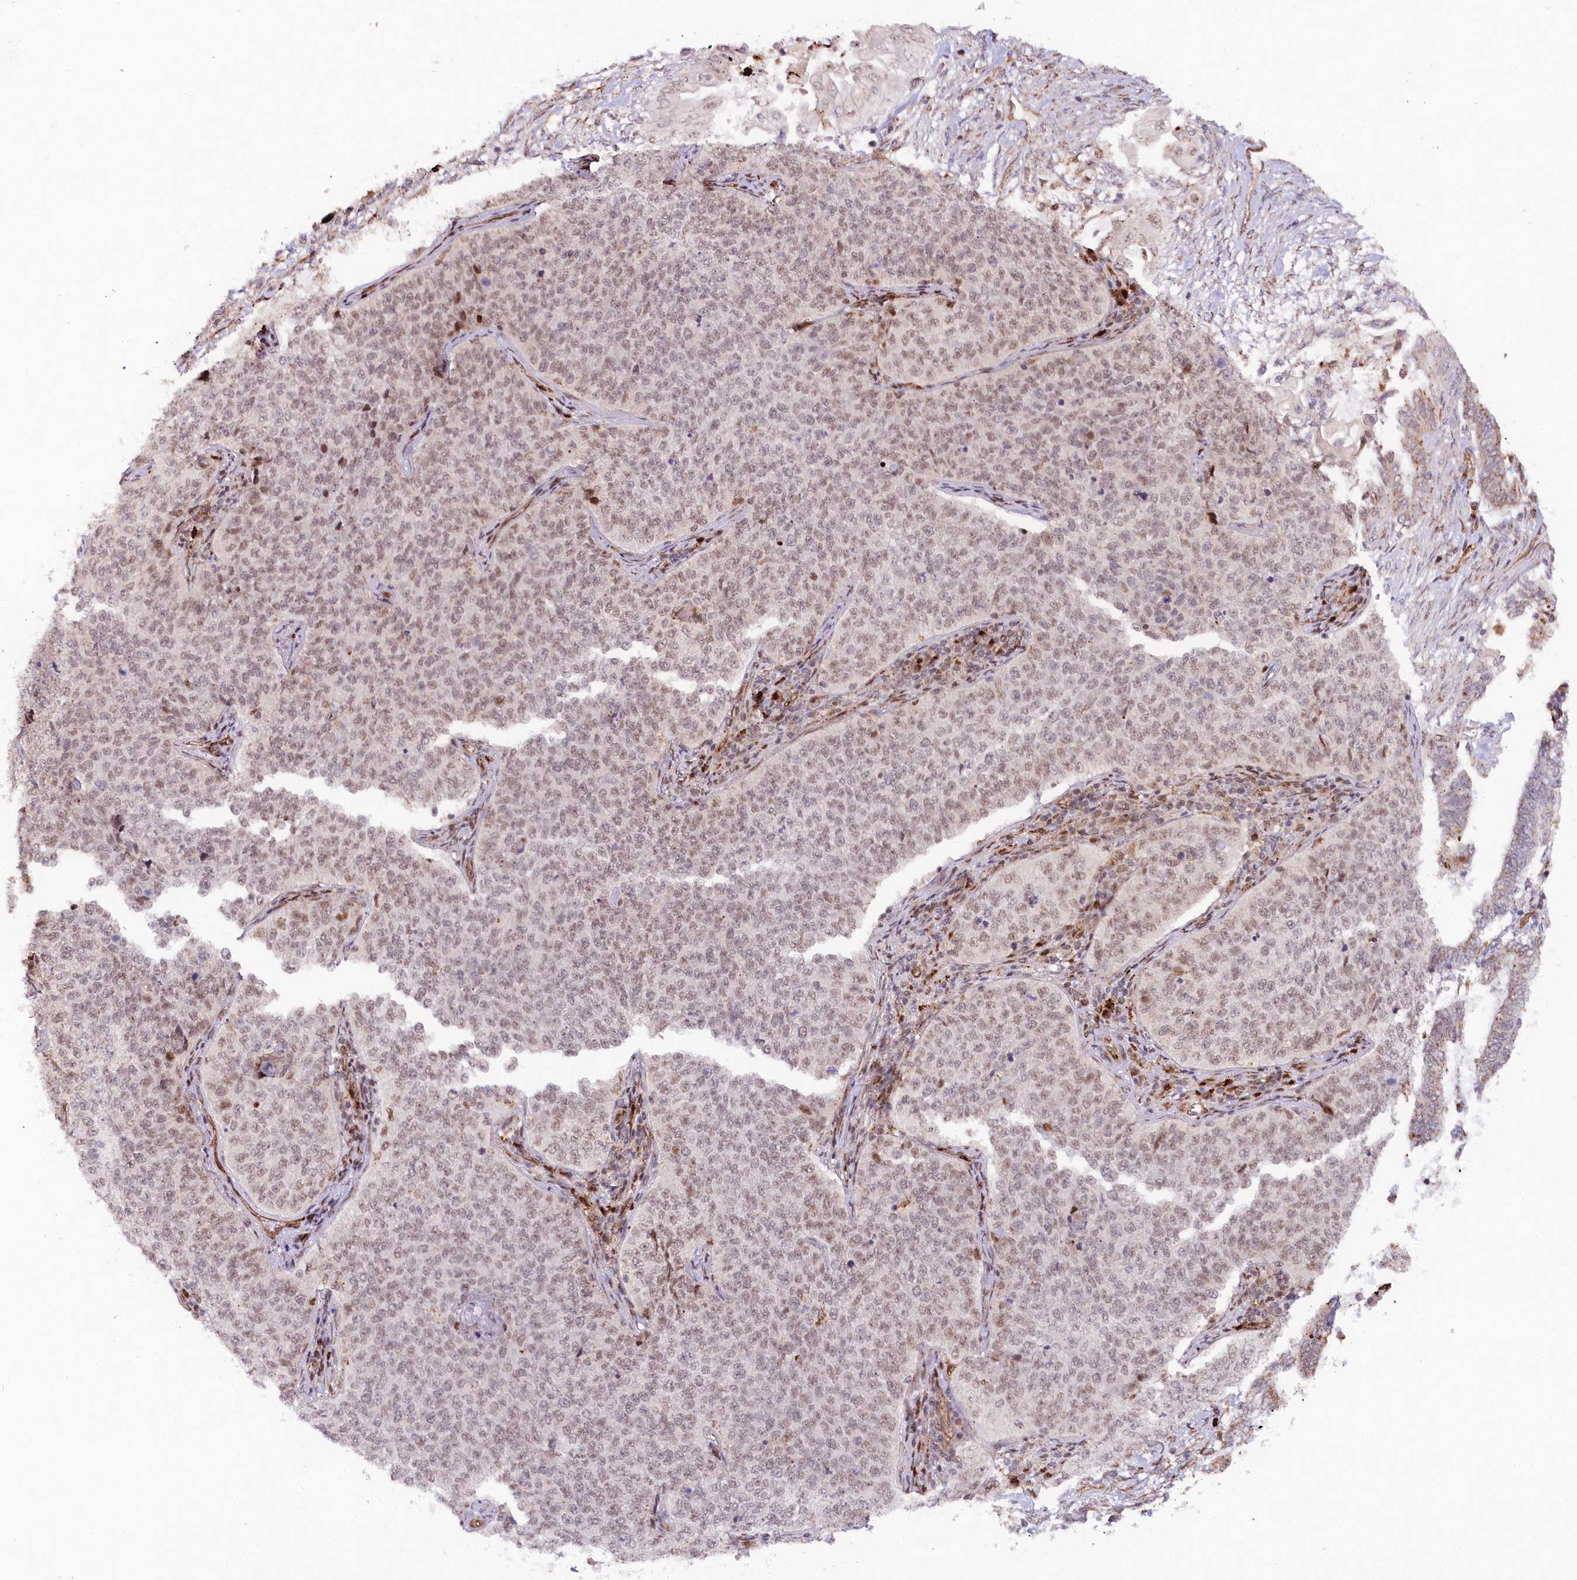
{"staining": {"intensity": "weak", "quantity": "<25%", "location": "nuclear"}, "tissue": "cervical cancer", "cell_type": "Tumor cells", "image_type": "cancer", "snomed": [{"axis": "morphology", "description": "Squamous cell carcinoma, NOS"}, {"axis": "topography", "description": "Cervix"}], "caption": "High power microscopy image of an IHC micrograph of cervical cancer, revealing no significant positivity in tumor cells.", "gene": "COPG1", "patient": {"sex": "female", "age": 35}}